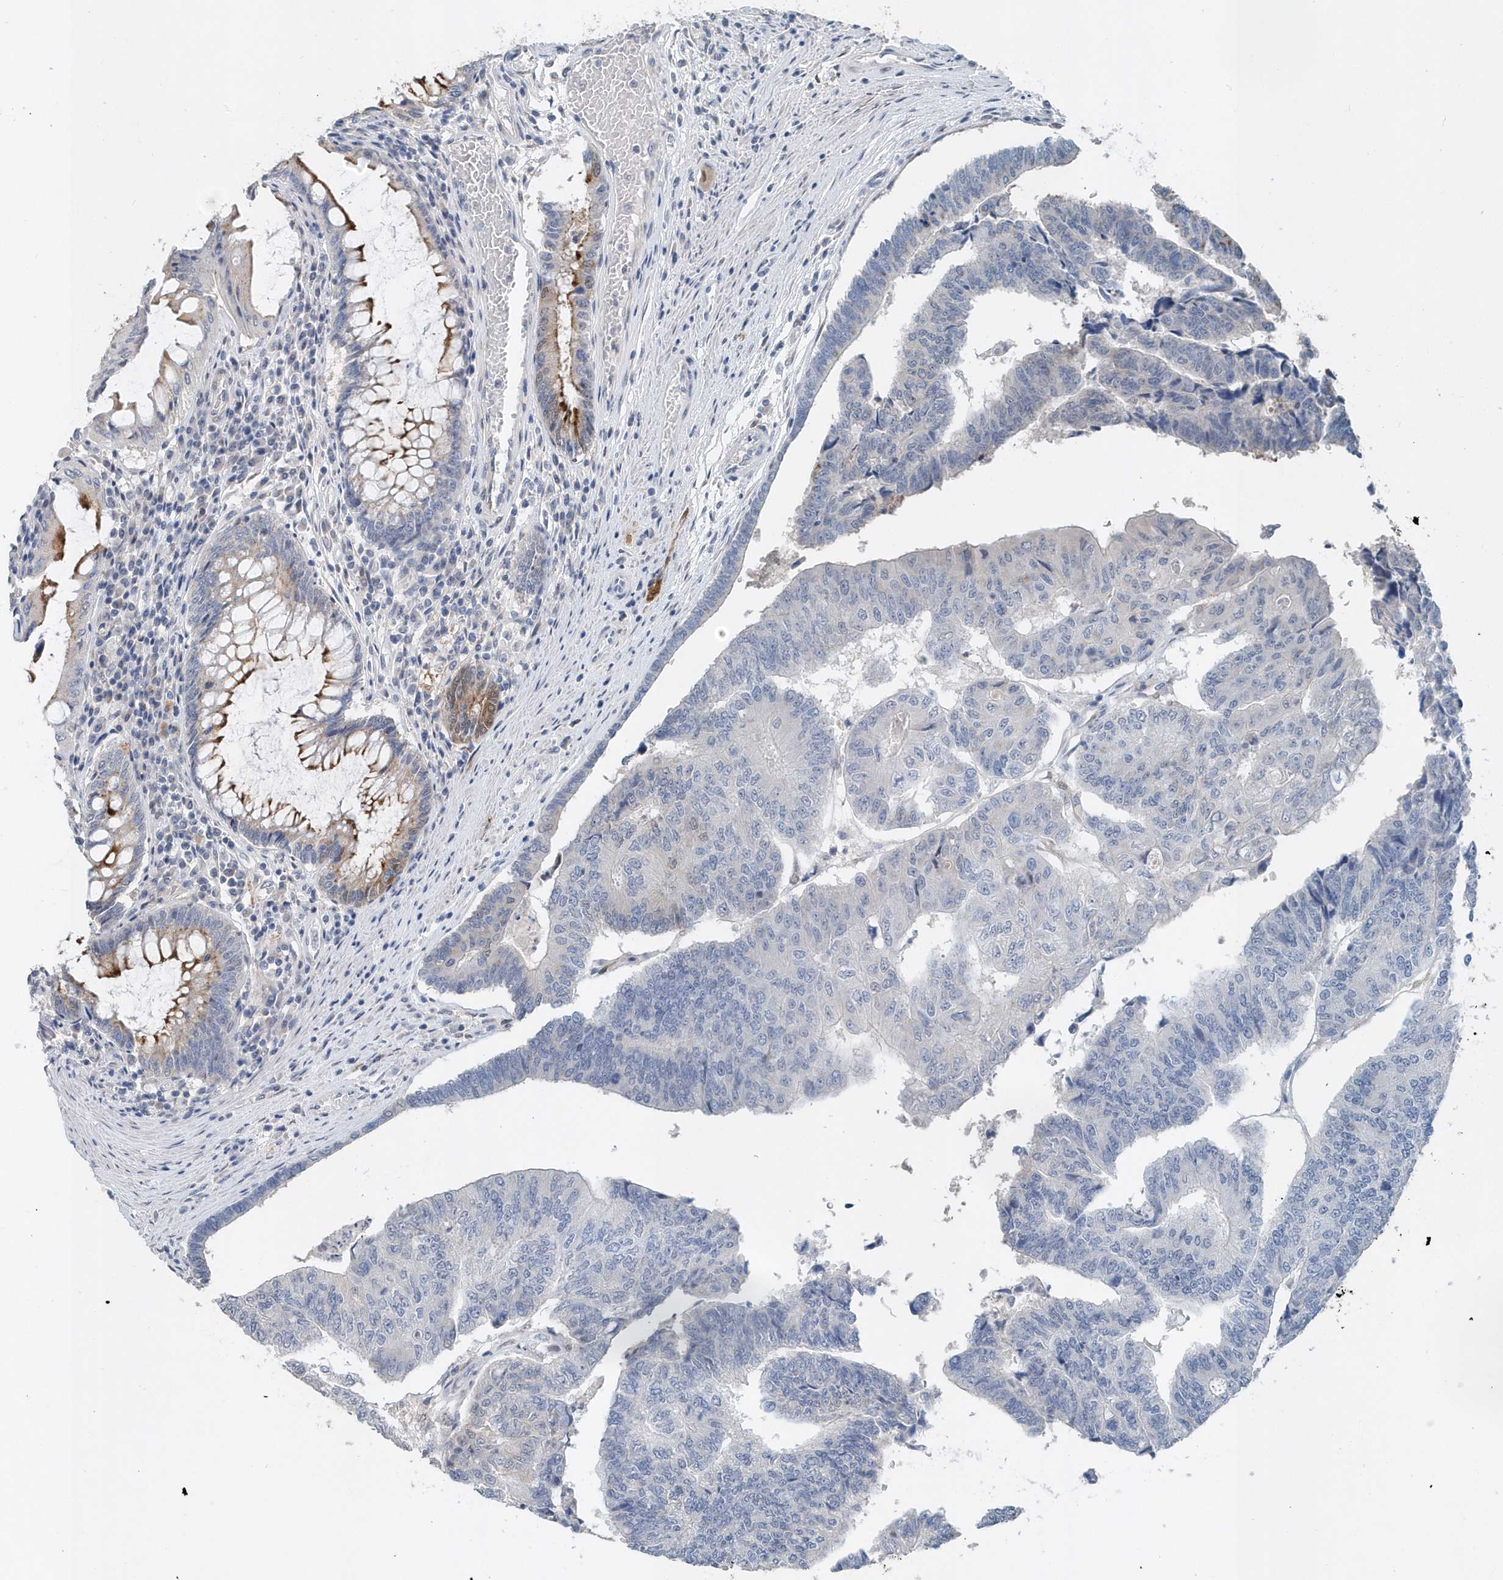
{"staining": {"intensity": "negative", "quantity": "none", "location": "none"}, "tissue": "colorectal cancer", "cell_type": "Tumor cells", "image_type": "cancer", "snomed": [{"axis": "morphology", "description": "Adenocarcinoma, NOS"}, {"axis": "topography", "description": "Colon"}], "caption": "A high-resolution photomicrograph shows immunohistochemistry staining of colorectal cancer (adenocarcinoma), which demonstrates no significant positivity in tumor cells. (Stains: DAB (3,3'-diaminobenzidine) immunohistochemistry (IHC) with hematoxylin counter stain, Microscopy: brightfield microscopy at high magnification).", "gene": "PFN2", "patient": {"sex": "female", "age": 67}}